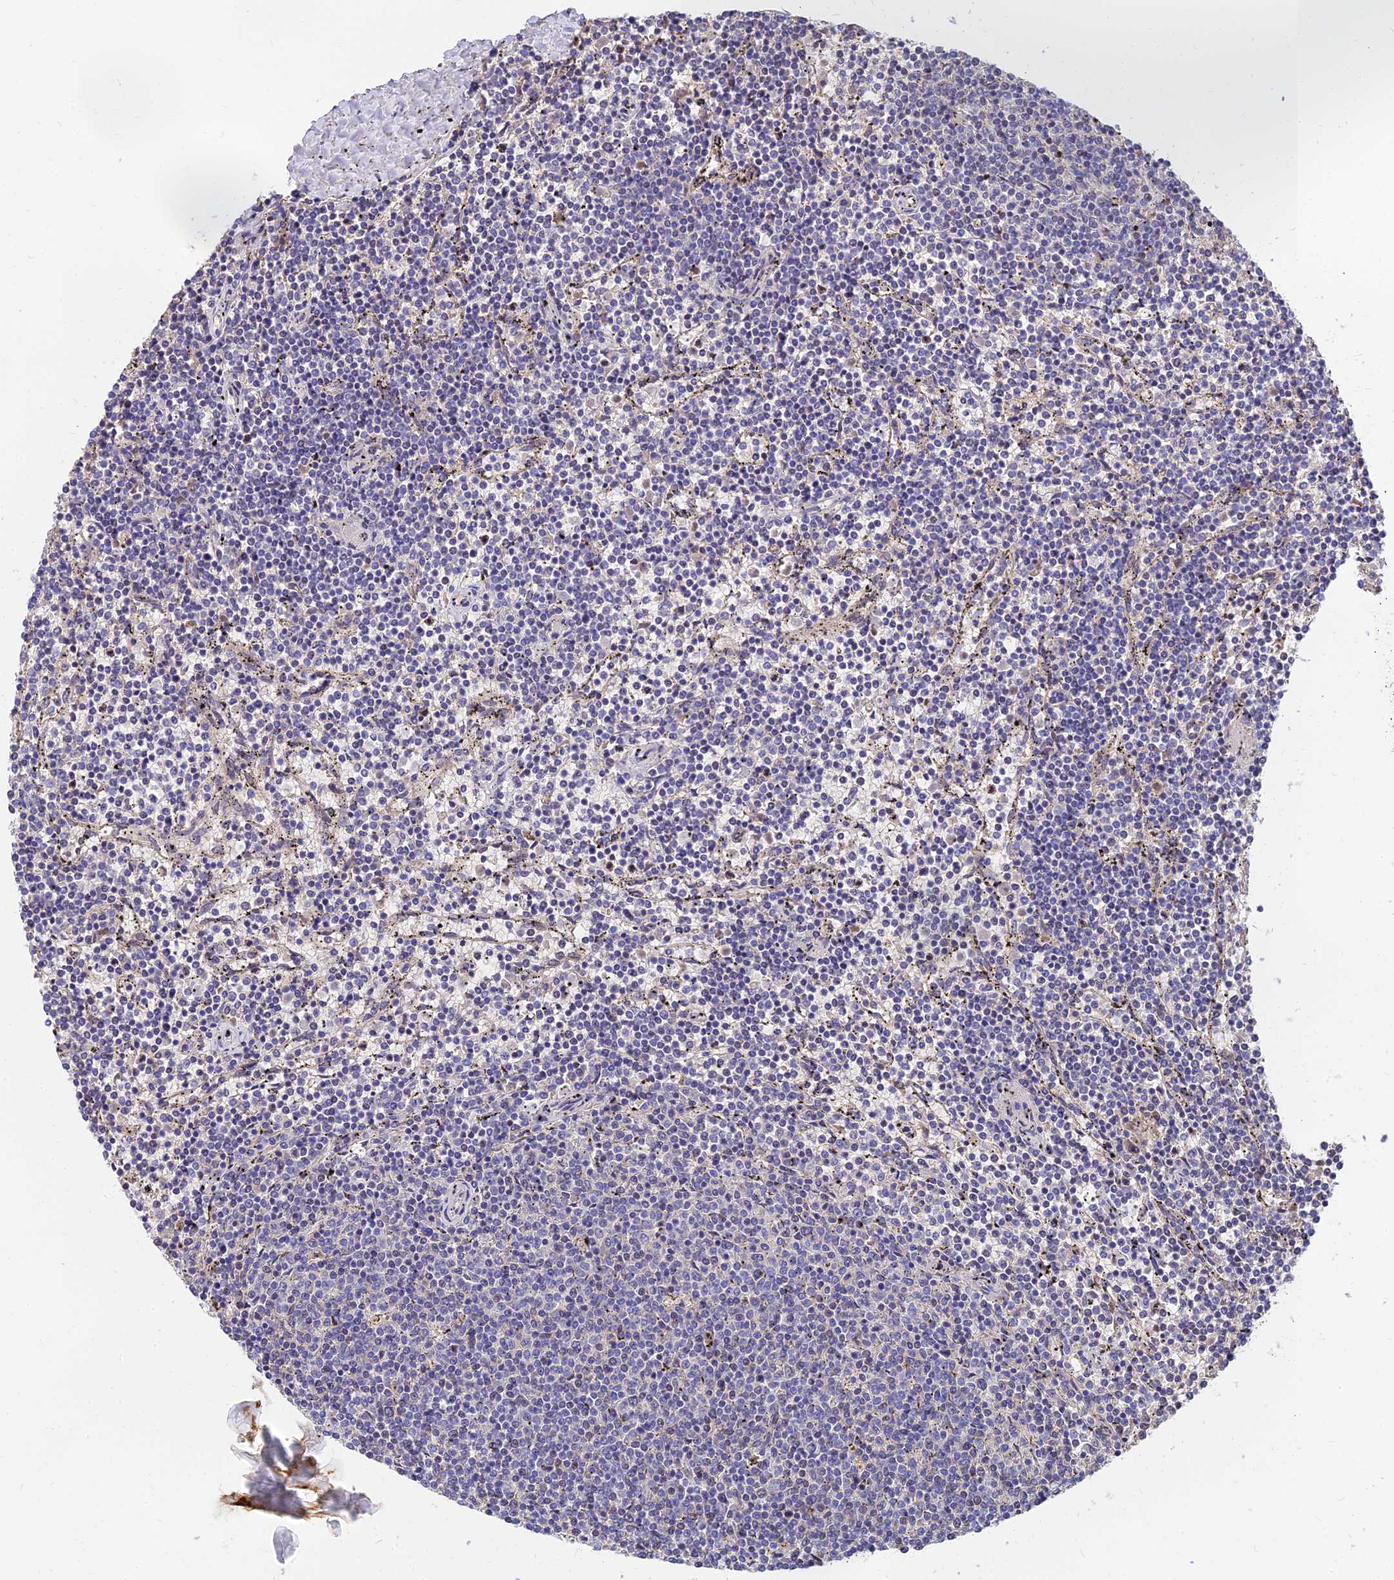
{"staining": {"intensity": "negative", "quantity": "none", "location": "none"}, "tissue": "lymphoma", "cell_type": "Tumor cells", "image_type": "cancer", "snomed": [{"axis": "morphology", "description": "Malignant lymphoma, non-Hodgkin's type, Low grade"}, {"axis": "topography", "description": "Spleen"}], "caption": "Lymphoma stained for a protein using immunohistochemistry (IHC) demonstrates no staining tumor cells.", "gene": "ANKS4B", "patient": {"sex": "female", "age": 50}}